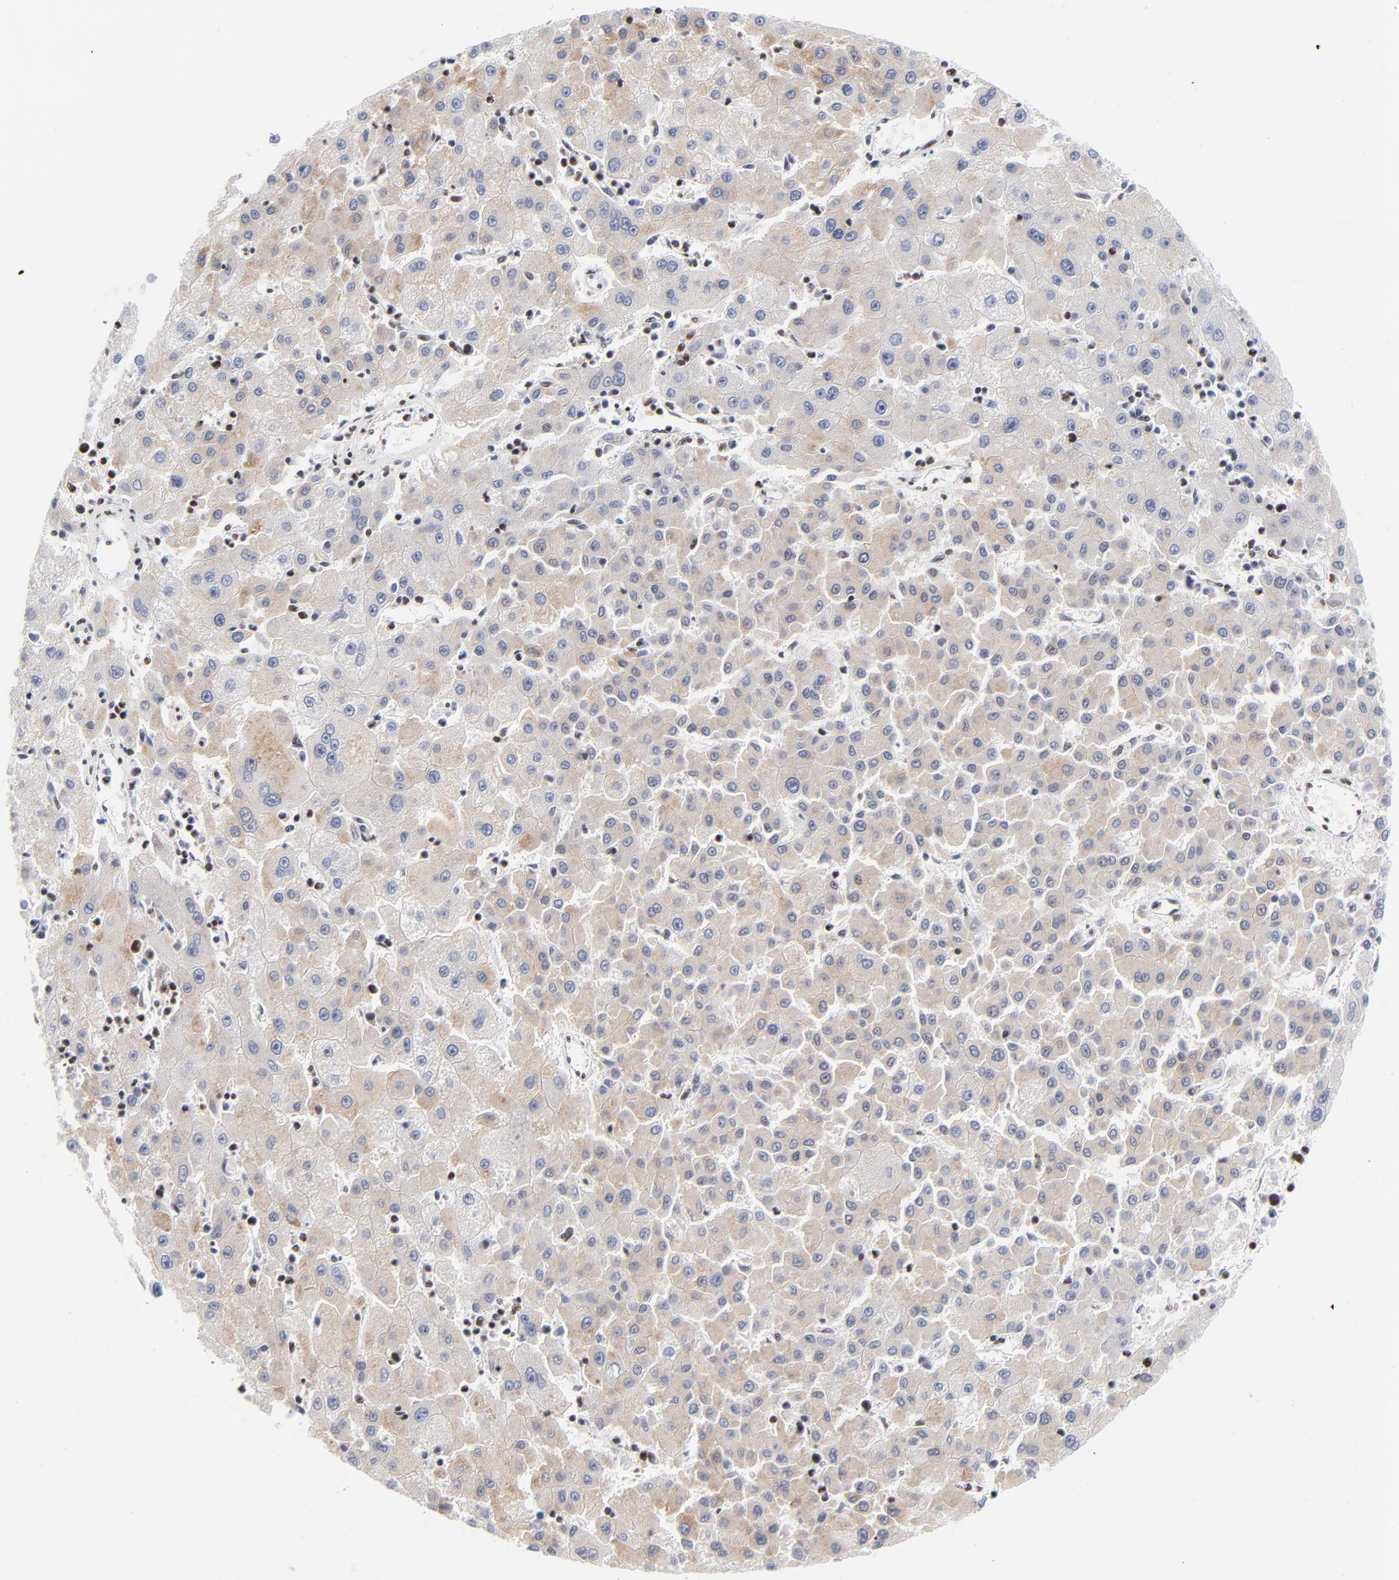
{"staining": {"intensity": "weak", "quantity": "25%-75%", "location": "cytoplasmic/membranous,nuclear"}, "tissue": "liver cancer", "cell_type": "Tumor cells", "image_type": "cancer", "snomed": [{"axis": "morphology", "description": "Carcinoma, Hepatocellular, NOS"}, {"axis": "topography", "description": "Liver"}], "caption": "Liver cancer stained with a protein marker displays weak staining in tumor cells.", "gene": "CREB1", "patient": {"sex": "male", "age": 72}}